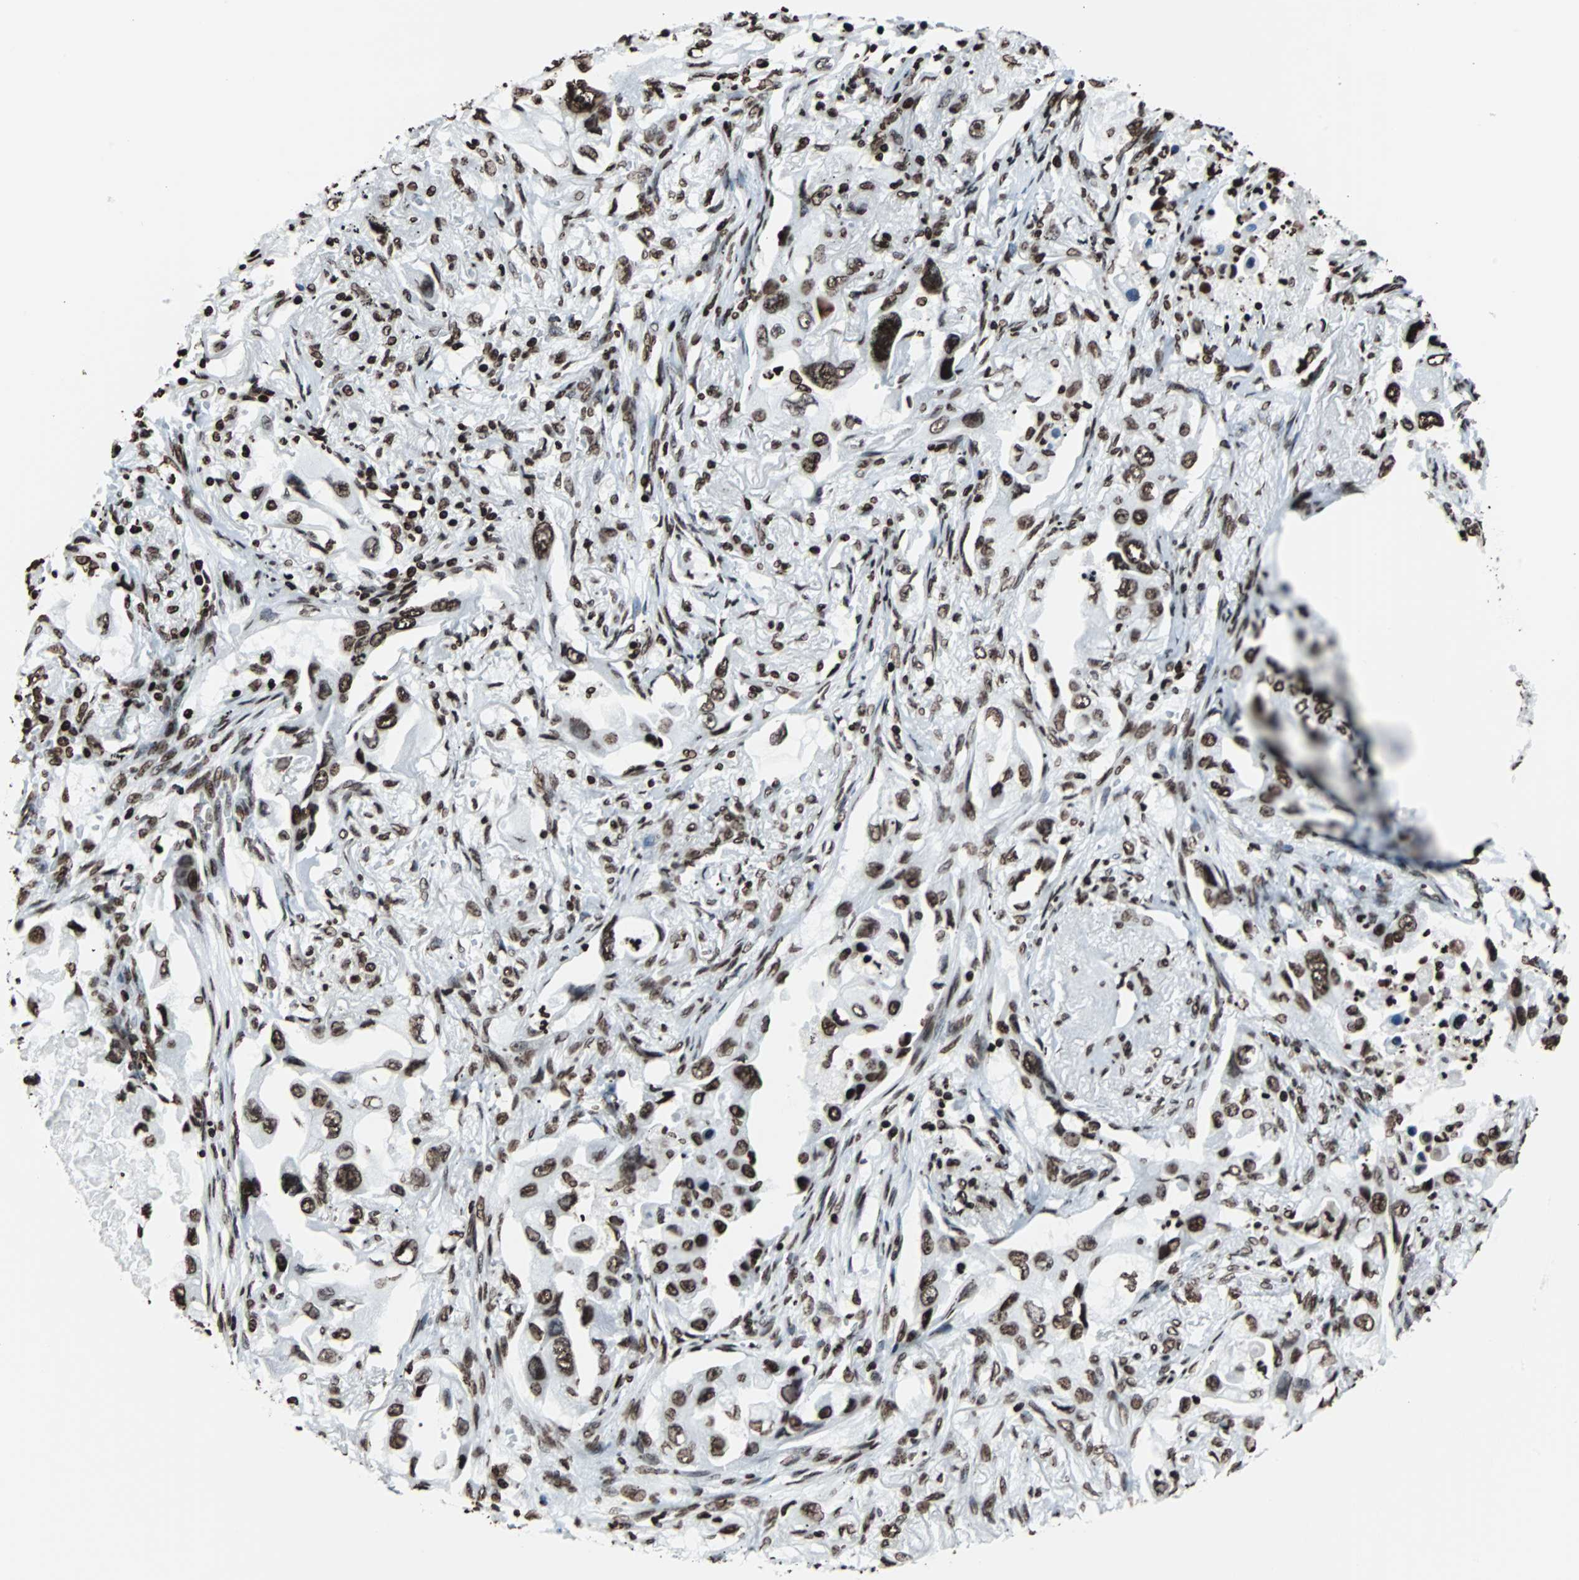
{"staining": {"intensity": "strong", "quantity": ">75%", "location": "nuclear"}, "tissue": "lung cancer", "cell_type": "Tumor cells", "image_type": "cancer", "snomed": [{"axis": "morphology", "description": "Adenocarcinoma, NOS"}, {"axis": "topography", "description": "Lung"}], "caption": "Protein positivity by immunohistochemistry shows strong nuclear expression in about >75% of tumor cells in lung adenocarcinoma. (IHC, brightfield microscopy, high magnification).", "gene": "H2BC18", "patient": {"sex": "female", "age": 65}}